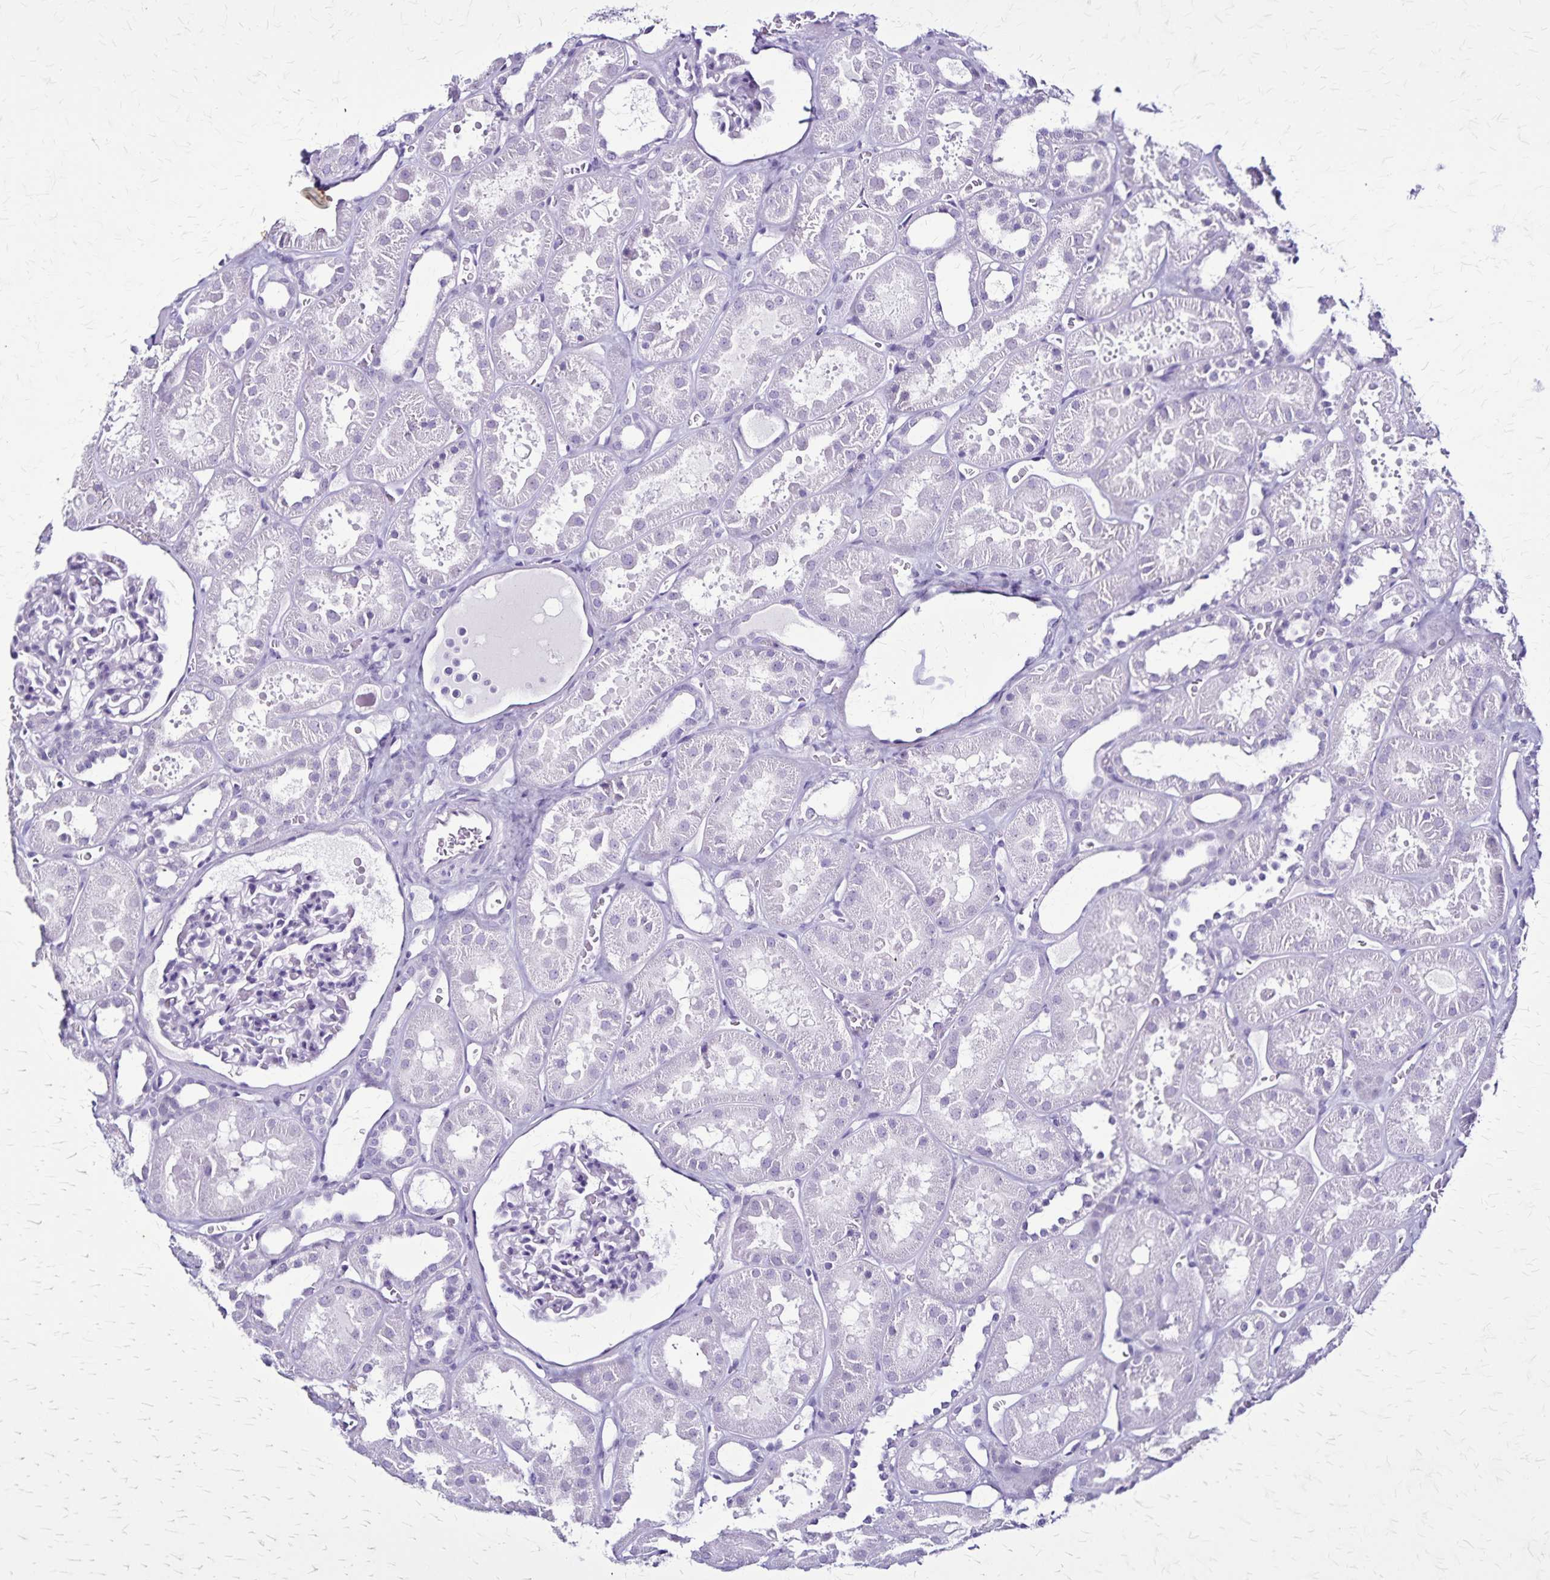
{"staining": {"intensity": "negative", "quantity": "none", "location": "none"}, "tissue": "kidney", "cell_type": "Cells in glomeruli", "image_type": "normal", "snomed": [{"axis": "morphology", "description": "Normal tissue, NOS"}, {"axis": "topography", "description": "Kidney"}], "caption": "A high-resolution photomicrograph shows immunohistochemistry staining of unremarkable kidney, which exhibits no significant positivity in cells in glomeruli.", "gene": "KRT2", "patient": {"sex": "female", "age": 41}}